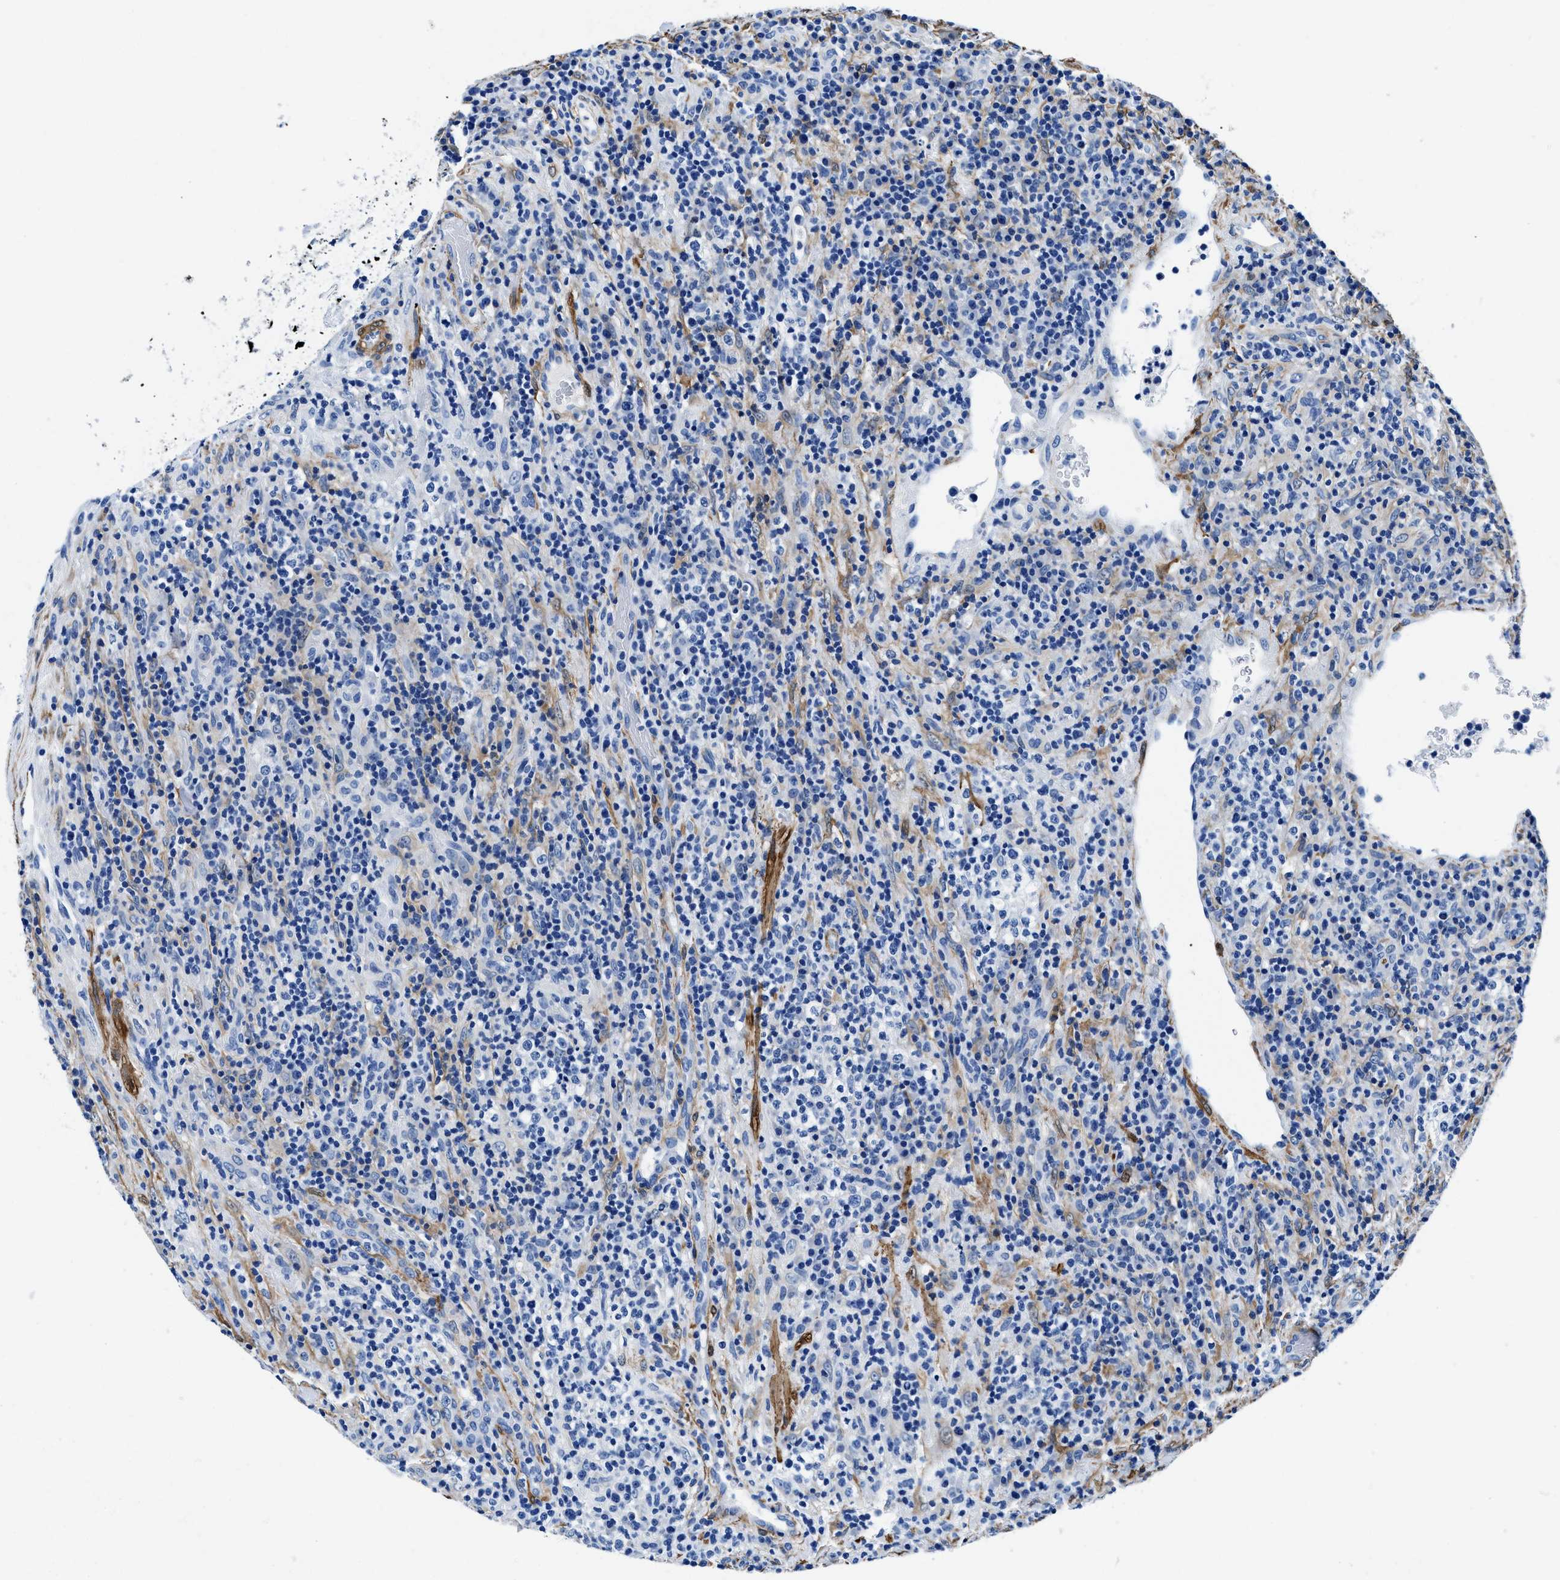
{"staining": {"intensity": "negative", "quantity": "none", "location": "none"}, "tissue": "lymphoma", "cell_type": "Tumor cells", "image_type": "cancer", "snomed": [{"axis": "morphology", "description": "Malignant lymphoma, non-Hodgkin's type, High grade"}, {"axis": "topography", "description": "Lymph node"}], "caption": "This is an immunohistochemistry (IHC) histopathology image of human high-grade malignant lymphoma, non-Hodgkin's type. There is no staining in tumor cells.", "gene": "TEX261", "patient": {"sex": "female", "age": 76}}